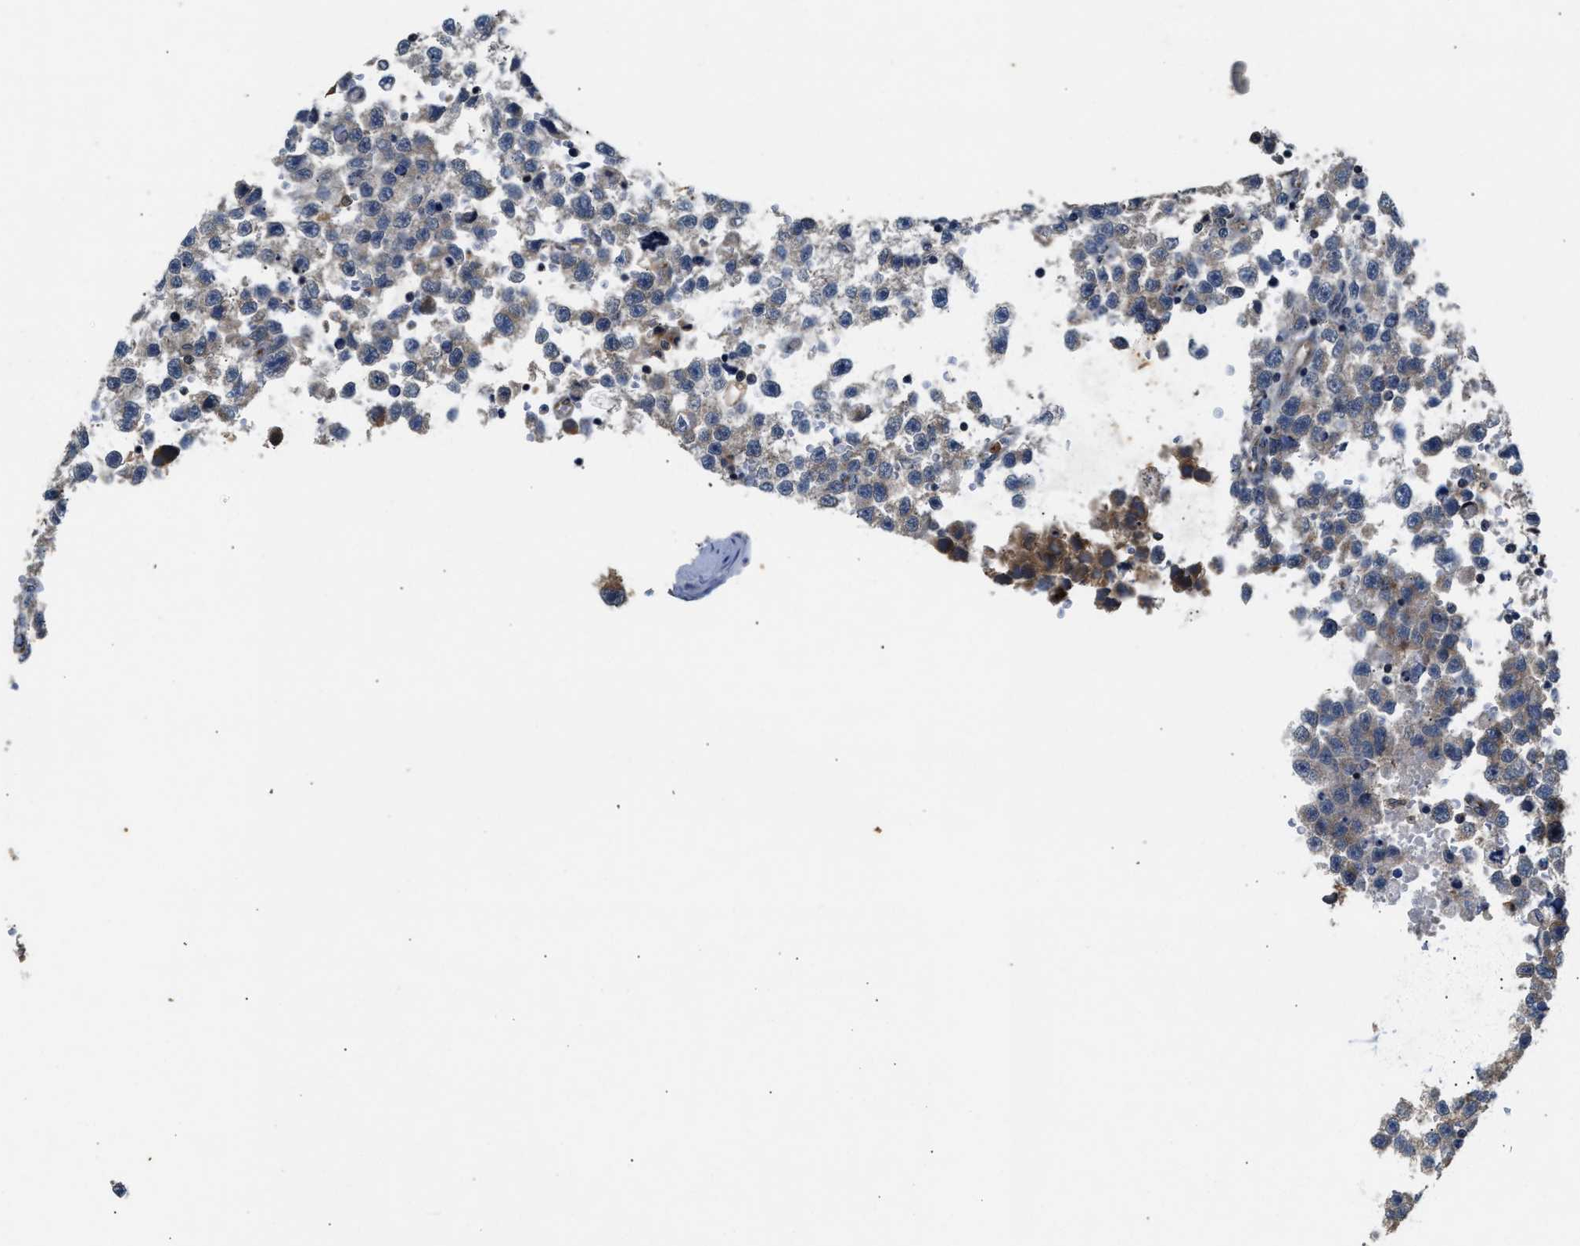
{"staining": {"intensity": "weak", "quantity": "<25%", "location": "cytoplasmic/membranous"}, "tissue": "testis cancer", "cell_type": "Tumor cells", "image_type": "cancer", "snomed": [{"axis": "morphology", "description": "Seminoma, NOS"}, {"axis": "topography", "description": "Testis"}], "caption": "DAB (3,3'-diaminobenzidine) immunohistochemical staining of testis cancer displays no significant positivity in tumor cells.", "gene": "CHUK", "patient": {"sex": "male", "age": 33}}